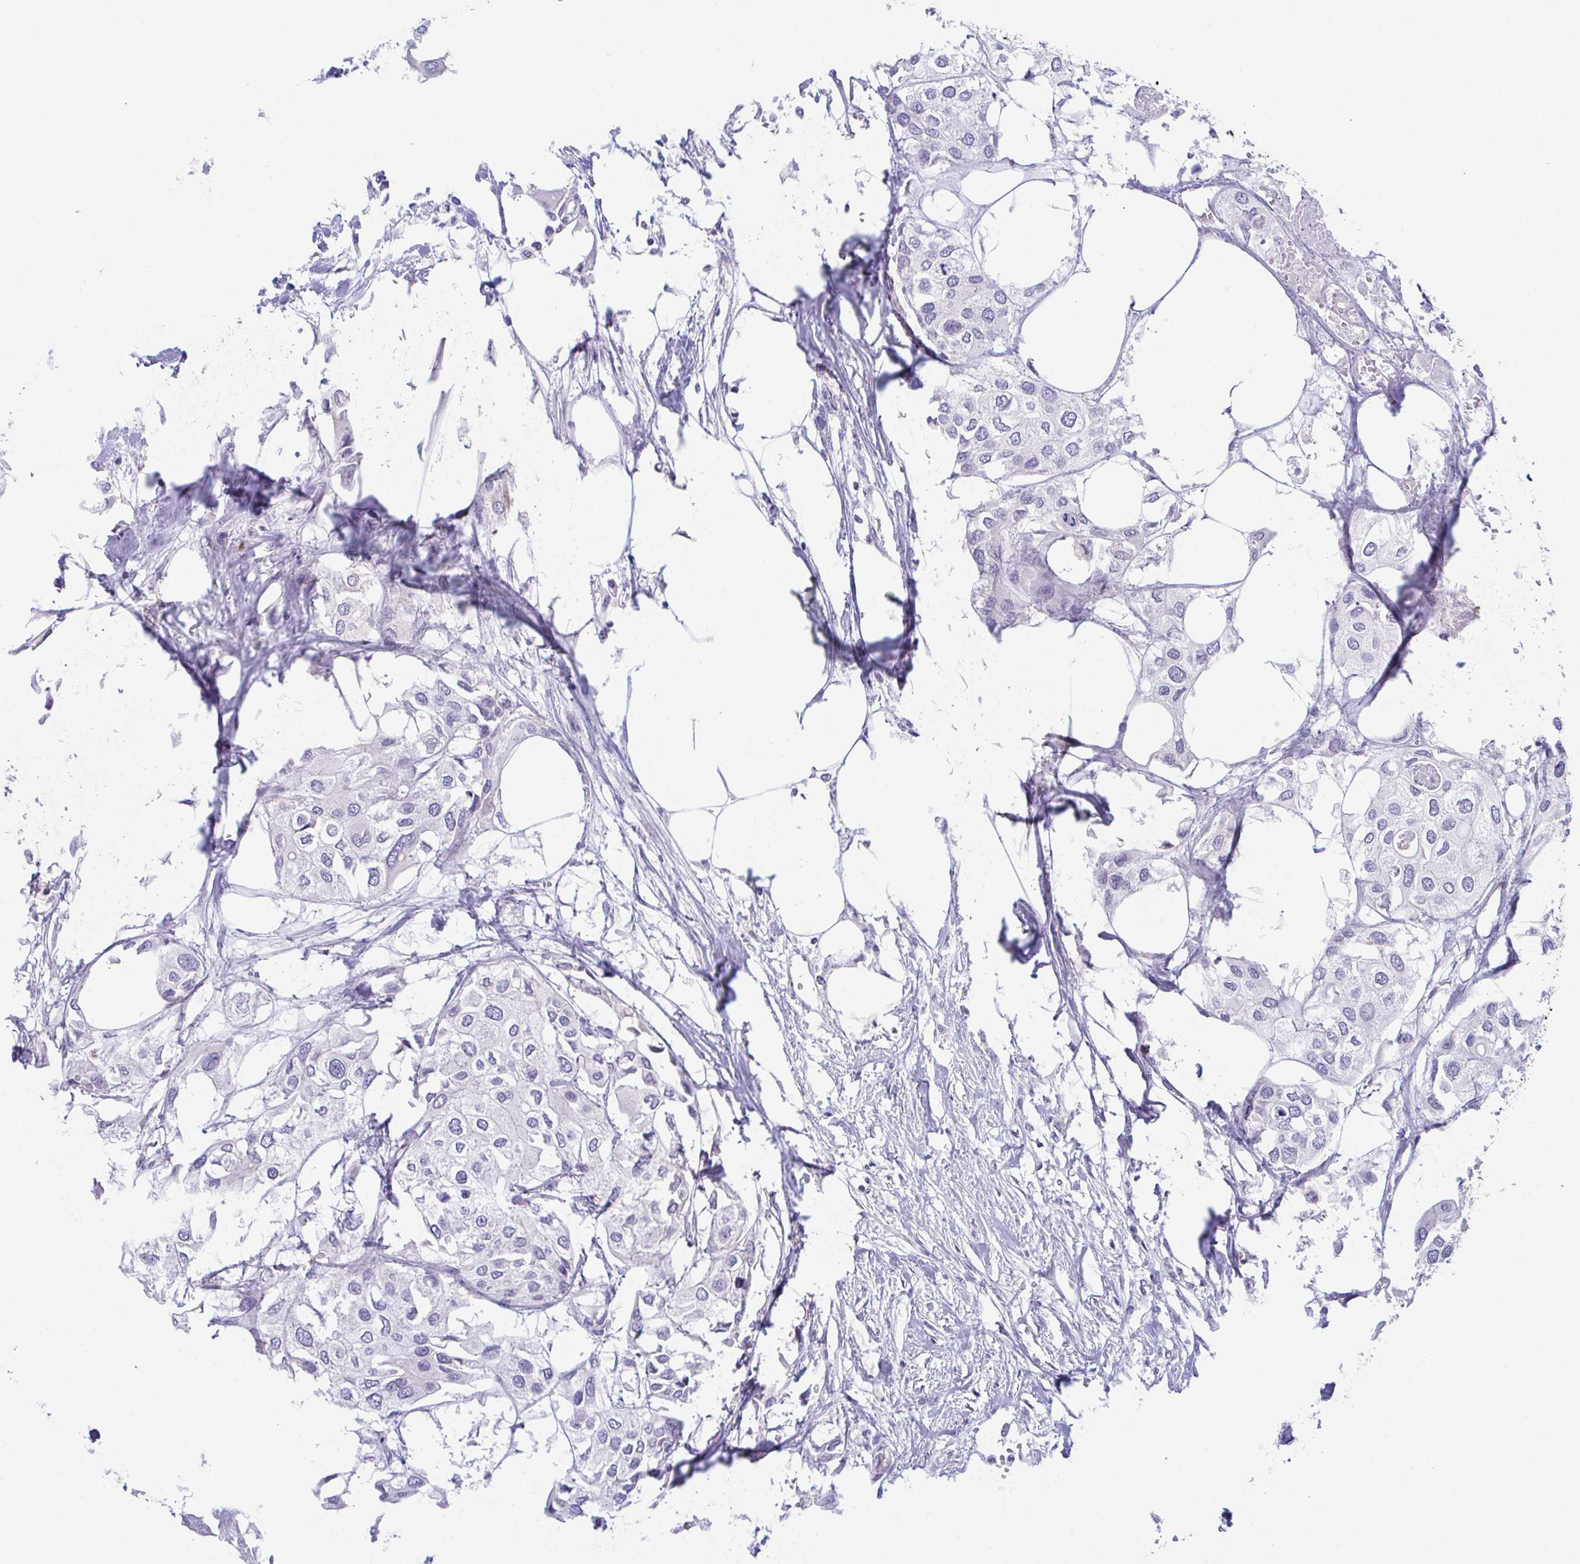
{"staining": {"intensity": "negative", "quantity": "none", "location": "none"}, "tissue": "urothelial cancer", "cell_type": "Tumor cells", "image_type": "cancer", "snomed": [{"axis": "morphology", "description": "Urothelial carcinoma, High grade"}, {"axis": "topography", "description": "Urinary bladder"}], "caption": "Image shows no significant protein expression in tumor cells of high-grade urothelial carcinoma.", "gene": "ZBED3", "patient": {"sex": "male", "age": 64}}